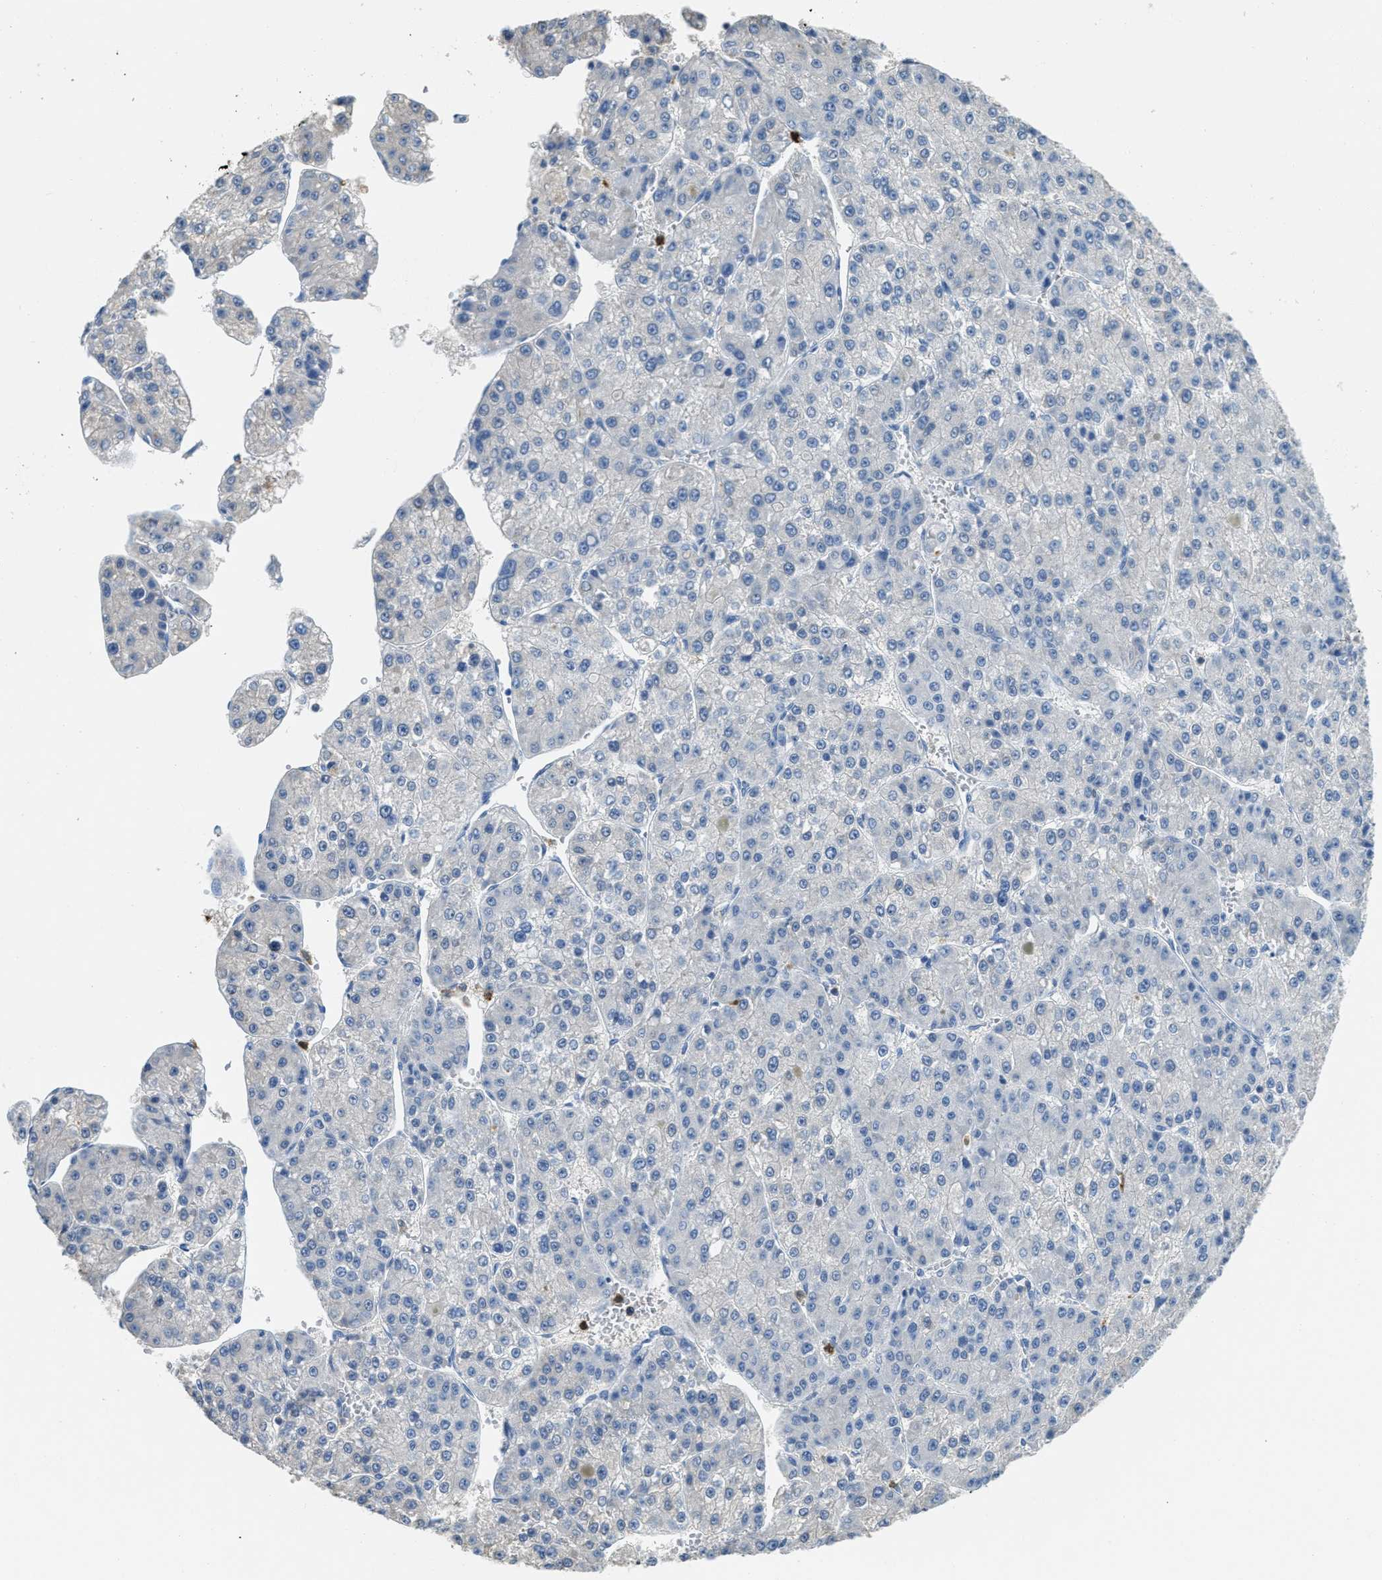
{"staining": {"intensity": "negative", "quantity": "none", "location": "none"}, "tissue": "liver cancer", "cell_type": "Tumor cells", "image_type": "cancer", "snomed": [{"axis": "morphology", "description": "Carcinoma, Hepatocellular, NOS"}, {"axis": "topography", "description": "Liver"}], "caption": "The image shows no significant staining in tumor cells of liver cancer (hepatocellular carcinoma). (DAB IHC with hematoxylin counter stain).", "gene": "SERPINB1", "patient": {"sex": "female", "age": 73}}